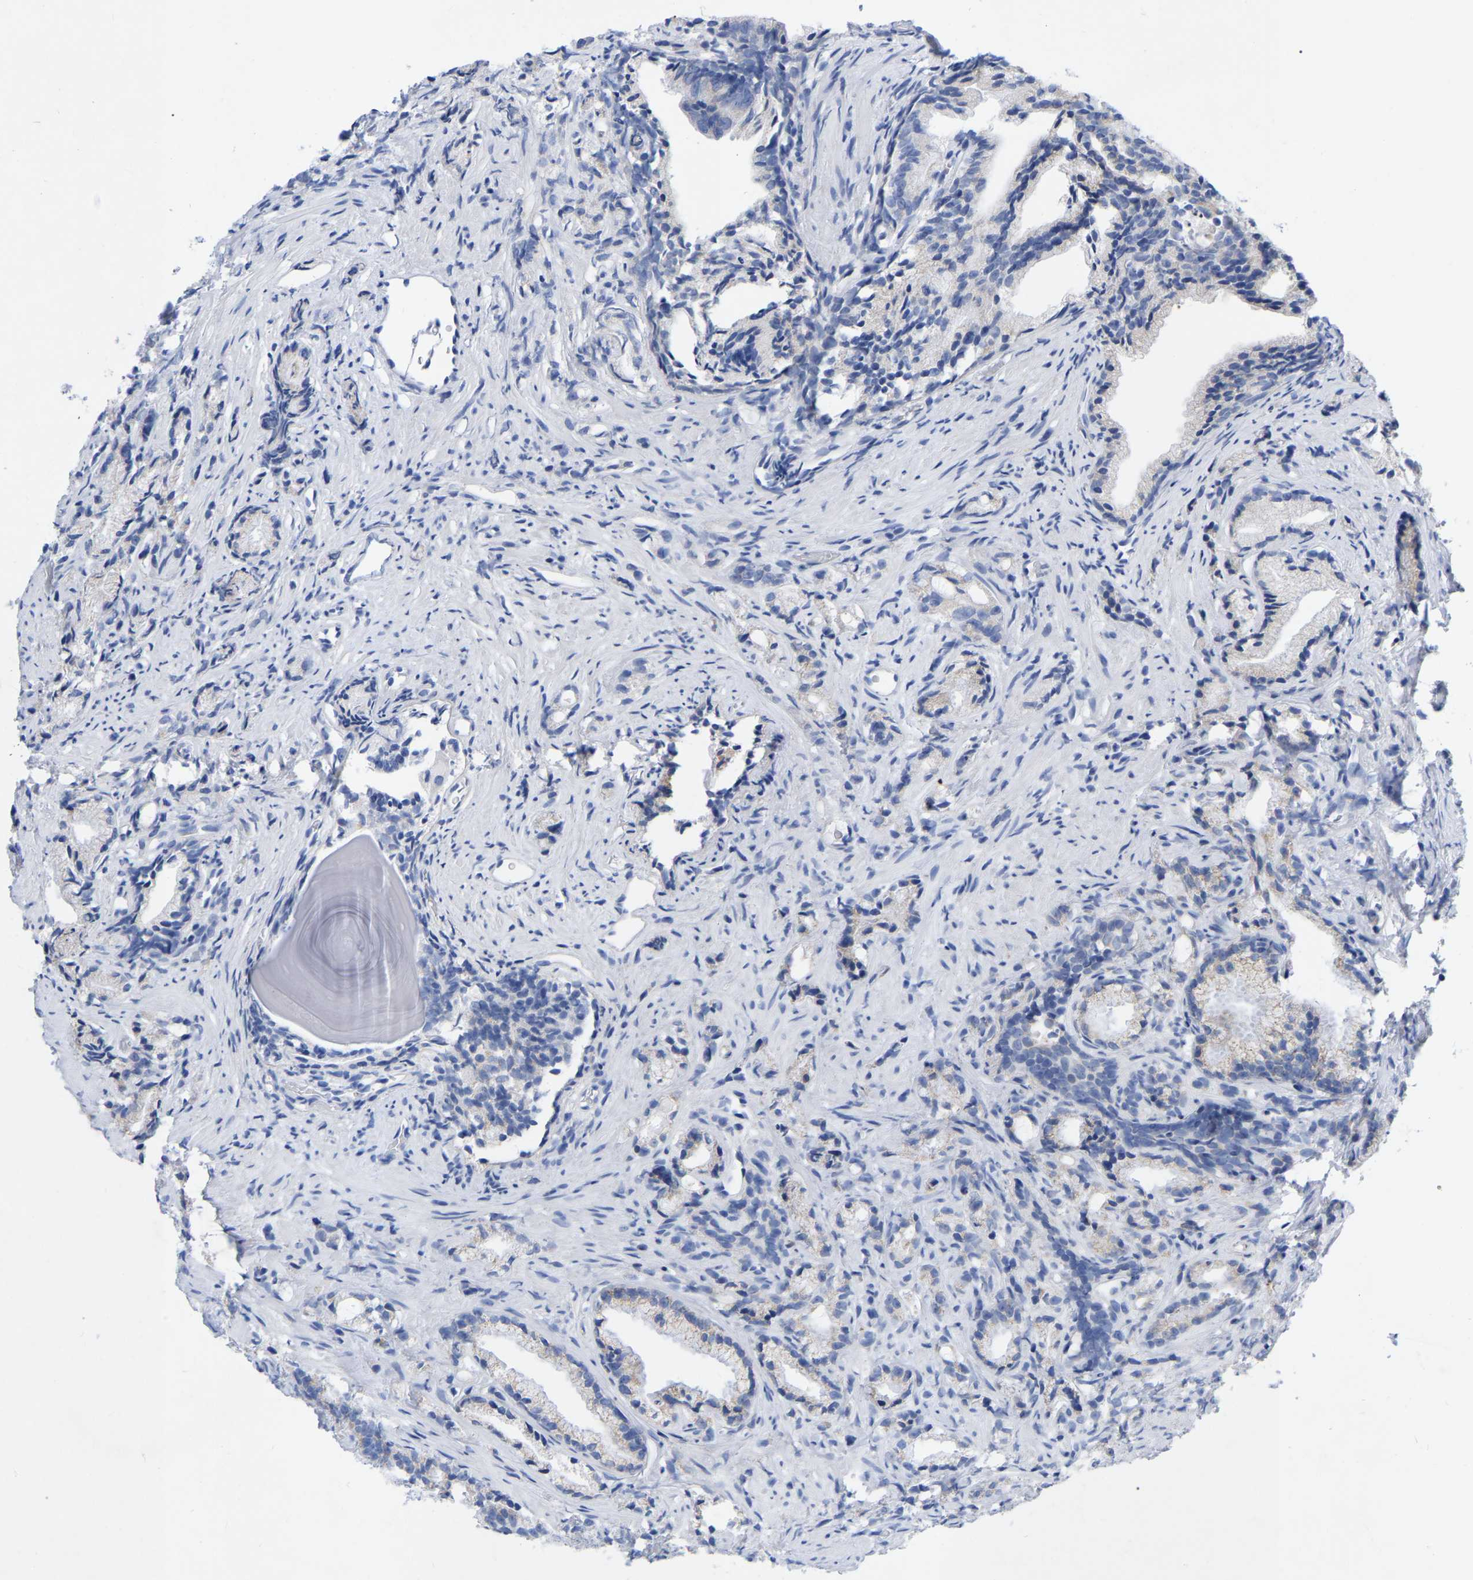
{"staining": {"intensity": "negative", "quantity": "none", "location": "none"}, "tissue": "prostate cancer", "cell_type": "Tumor cells", "image_type": "cancer", "snomed": [{"axis": "morphology", "description": "Adenocarcinoma, Low grade"}, {"axis": "topography", "description": "Prostate"}], "caption": "Human adenocarcinoma (low-grade) (prostate) stained for a protein using IHC exhibits no expression in tumor cells.", "gene": "ZNF629", "patient": {"sex": "male", "age": 89}}